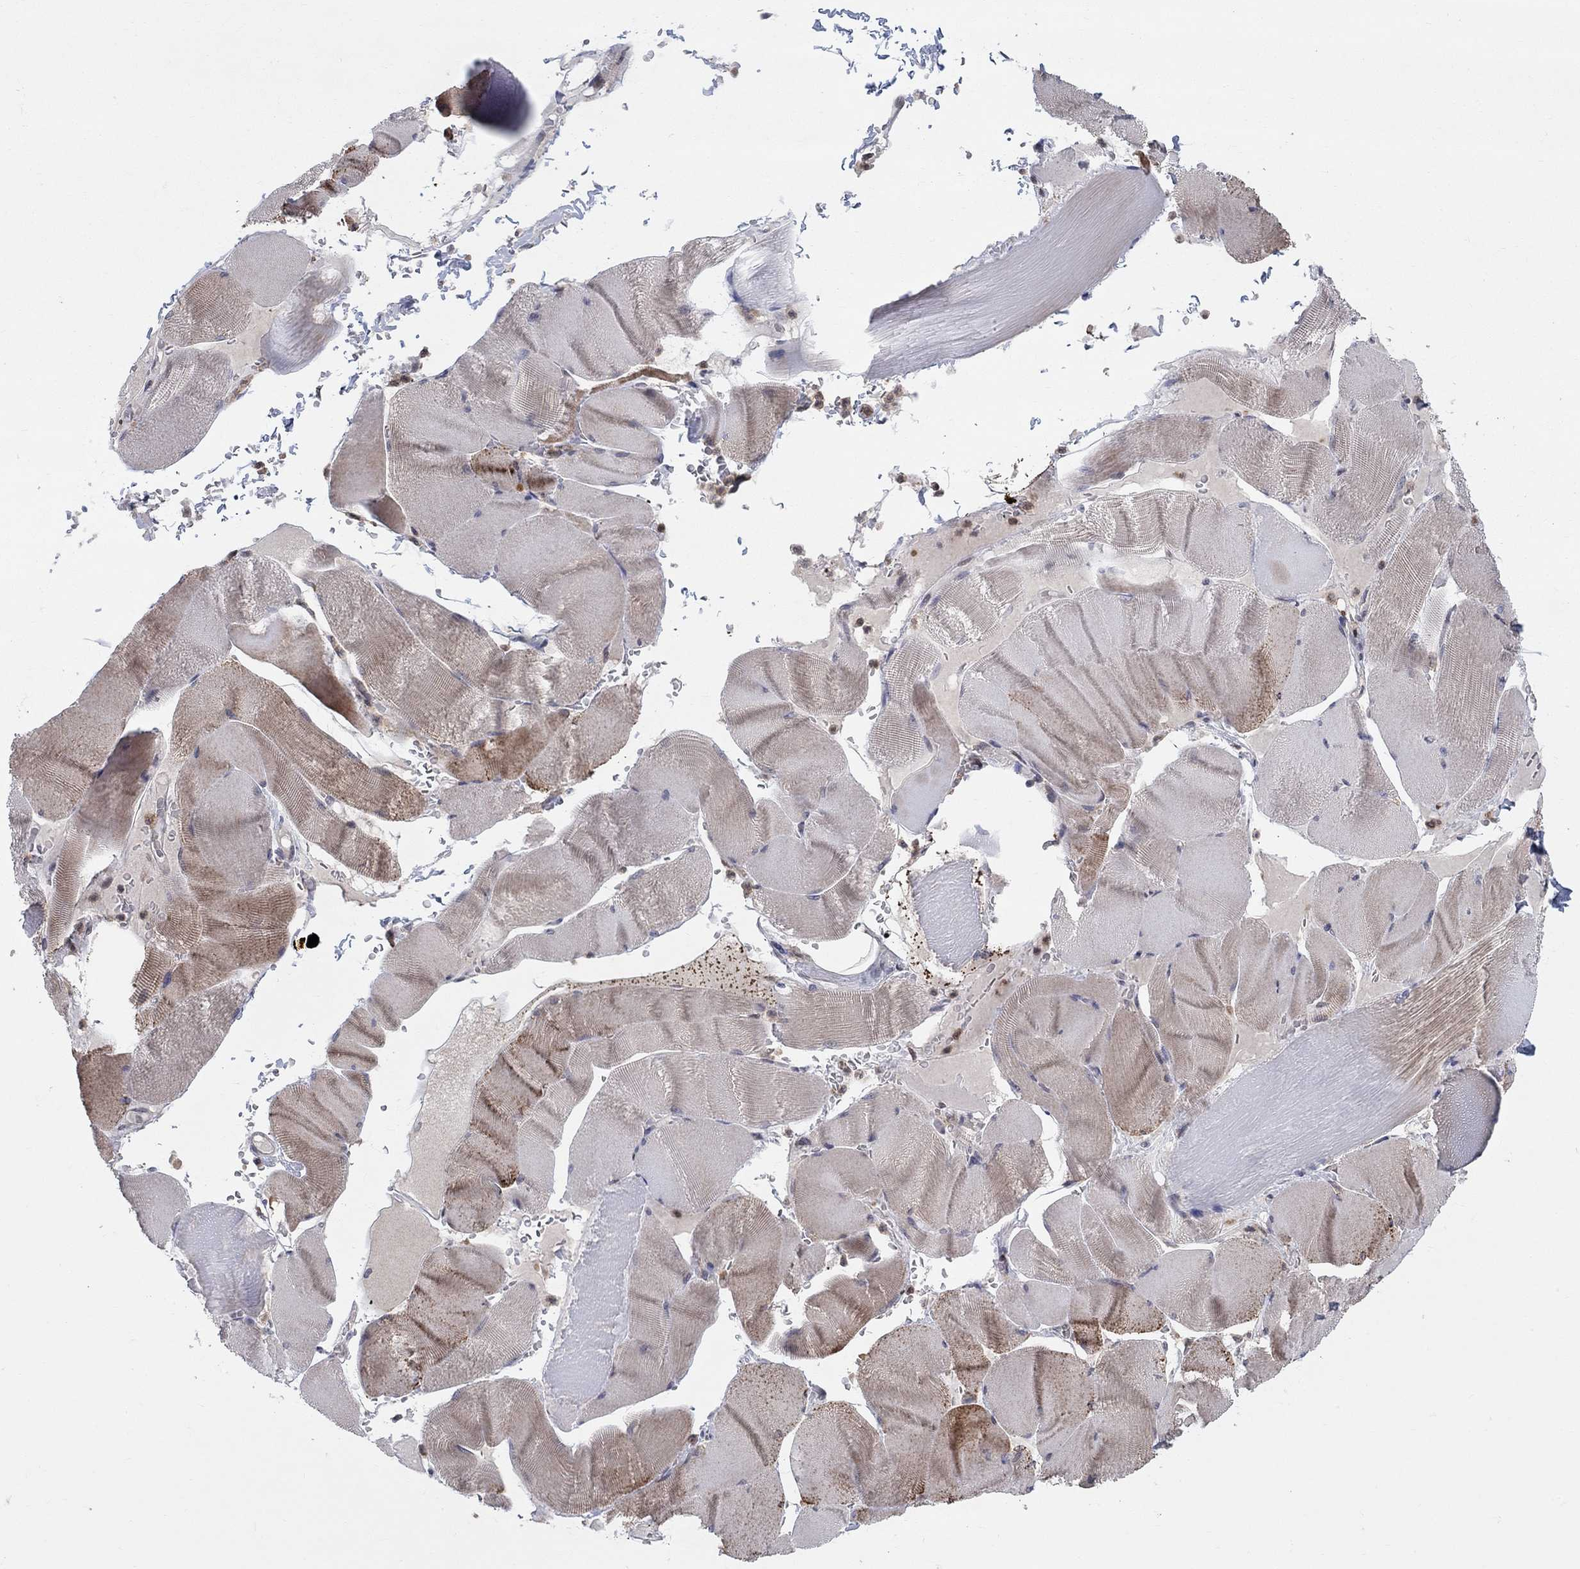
{"staining": {"intensity": "moderate", "quantity": "25%-75%", "location": "cytoplasmic/membranous"}, "tissue": "skeletal muscle", "cell_type": "Myocytes", "image_type": "normal", "snomed": [{"axis": "morphology", "description": "Normal tissue, NOS"}, {"axis": "topography", "description": "Skeletal muscle"}], "caption": "Immunohistochemistry (IHC) of benign human skeletal muscle exhibits medium levels of moderate cytoplasmic/membranous positivity in approximately 25%-75% of myocytes.", "gene": "ZNHIT3", "patient": {"sex": "male", "age": 56}}